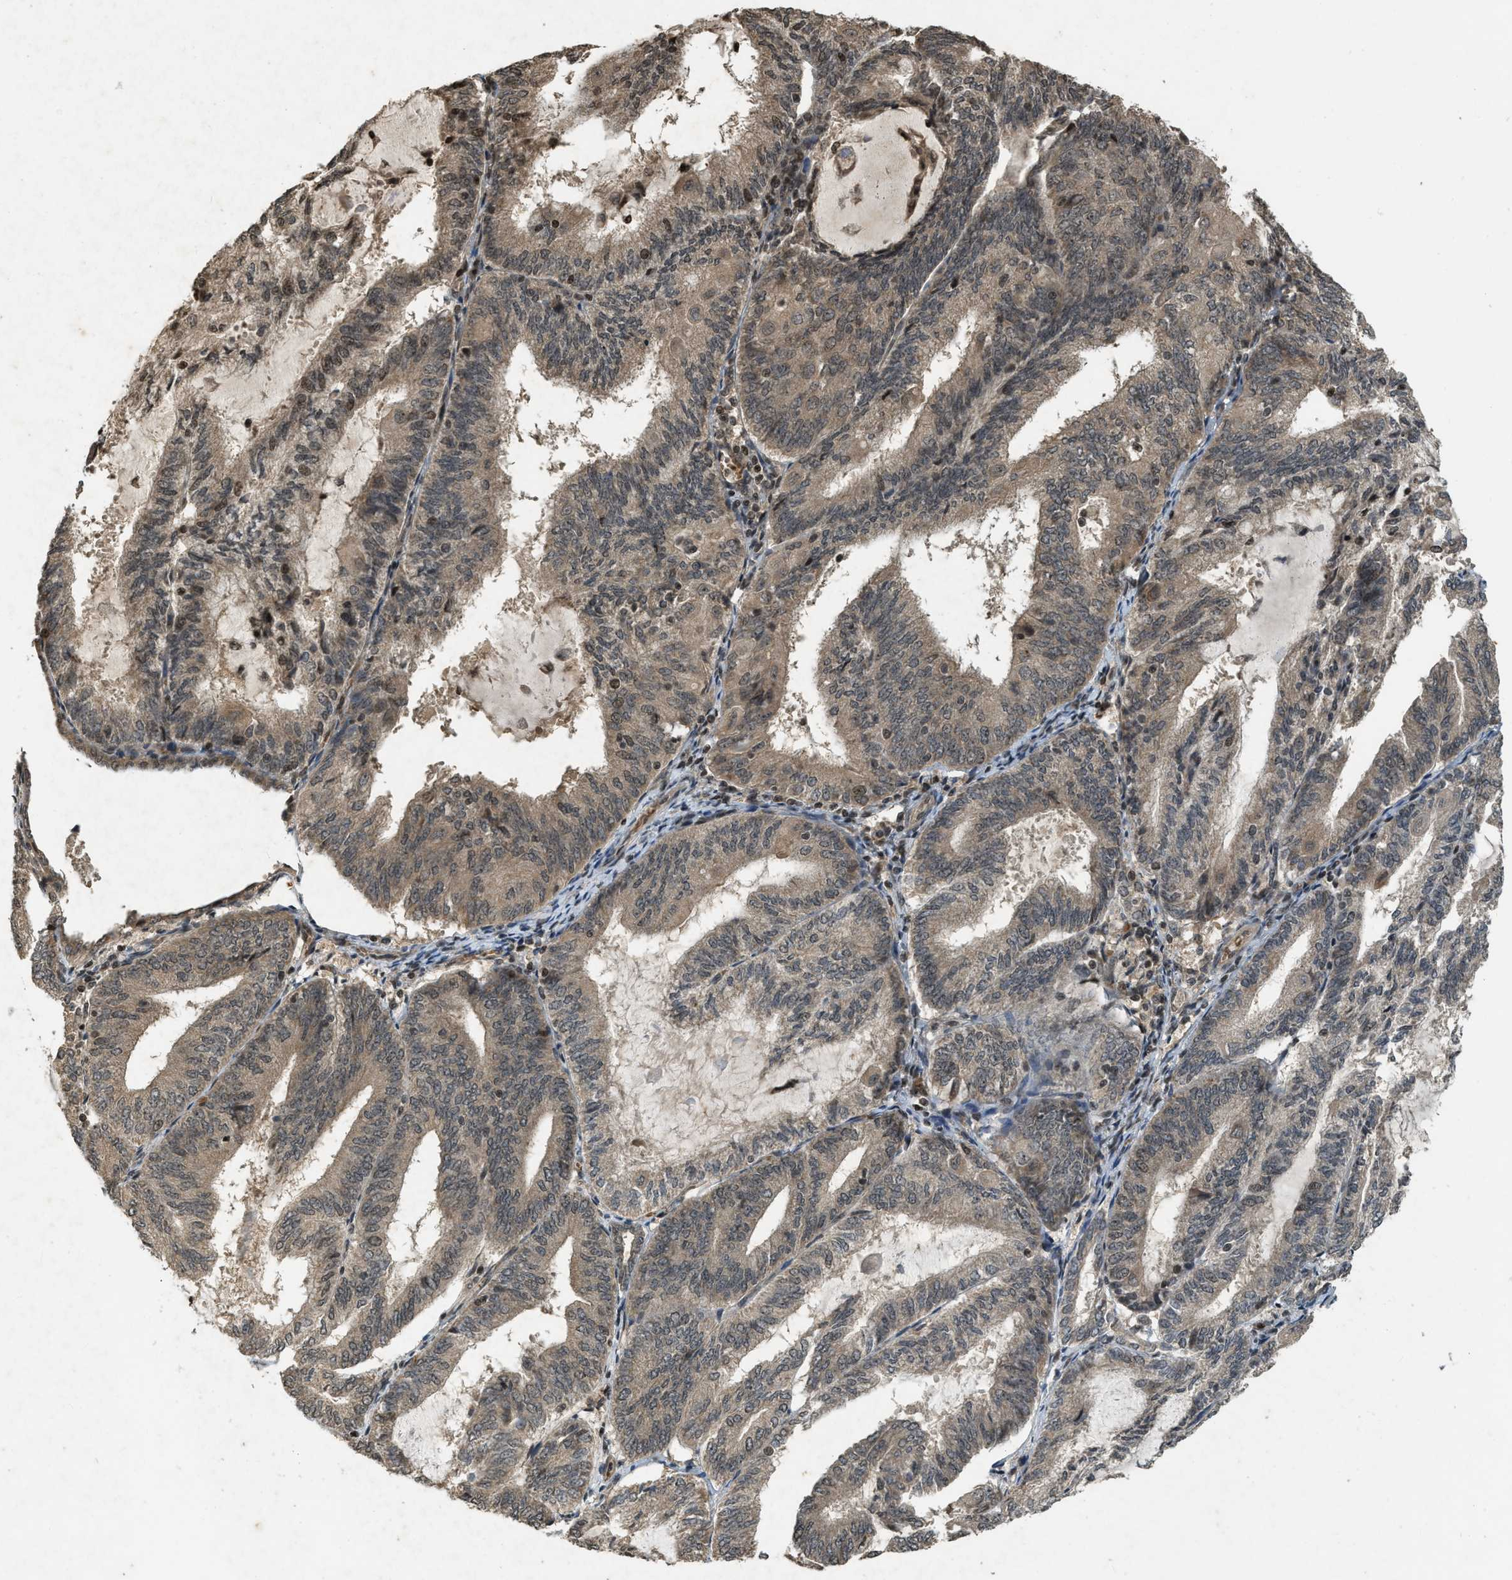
{"staining": {"intensity": "moderate", "quantity": ">75%", "location": "cytoplasmic/membranous,nuclear"}, "tissue": "endometrial cancer", "cell_type": "Tumor cells", "image_type": "cancer", "snomed": [{"axis": "morphology", "description": "Adenocarcinoma, NOS"}, {"axis": "topography", "description": "Endometrium"}], "caption": "This is an image of IHC staining of endometrial adenocarcinoma, which shows moderate positivity in the cytoplasmic/membranous and nuclear of tumor cells.", "gene": "SIAH1", "patient": {"sex": "female", "age": 81}}